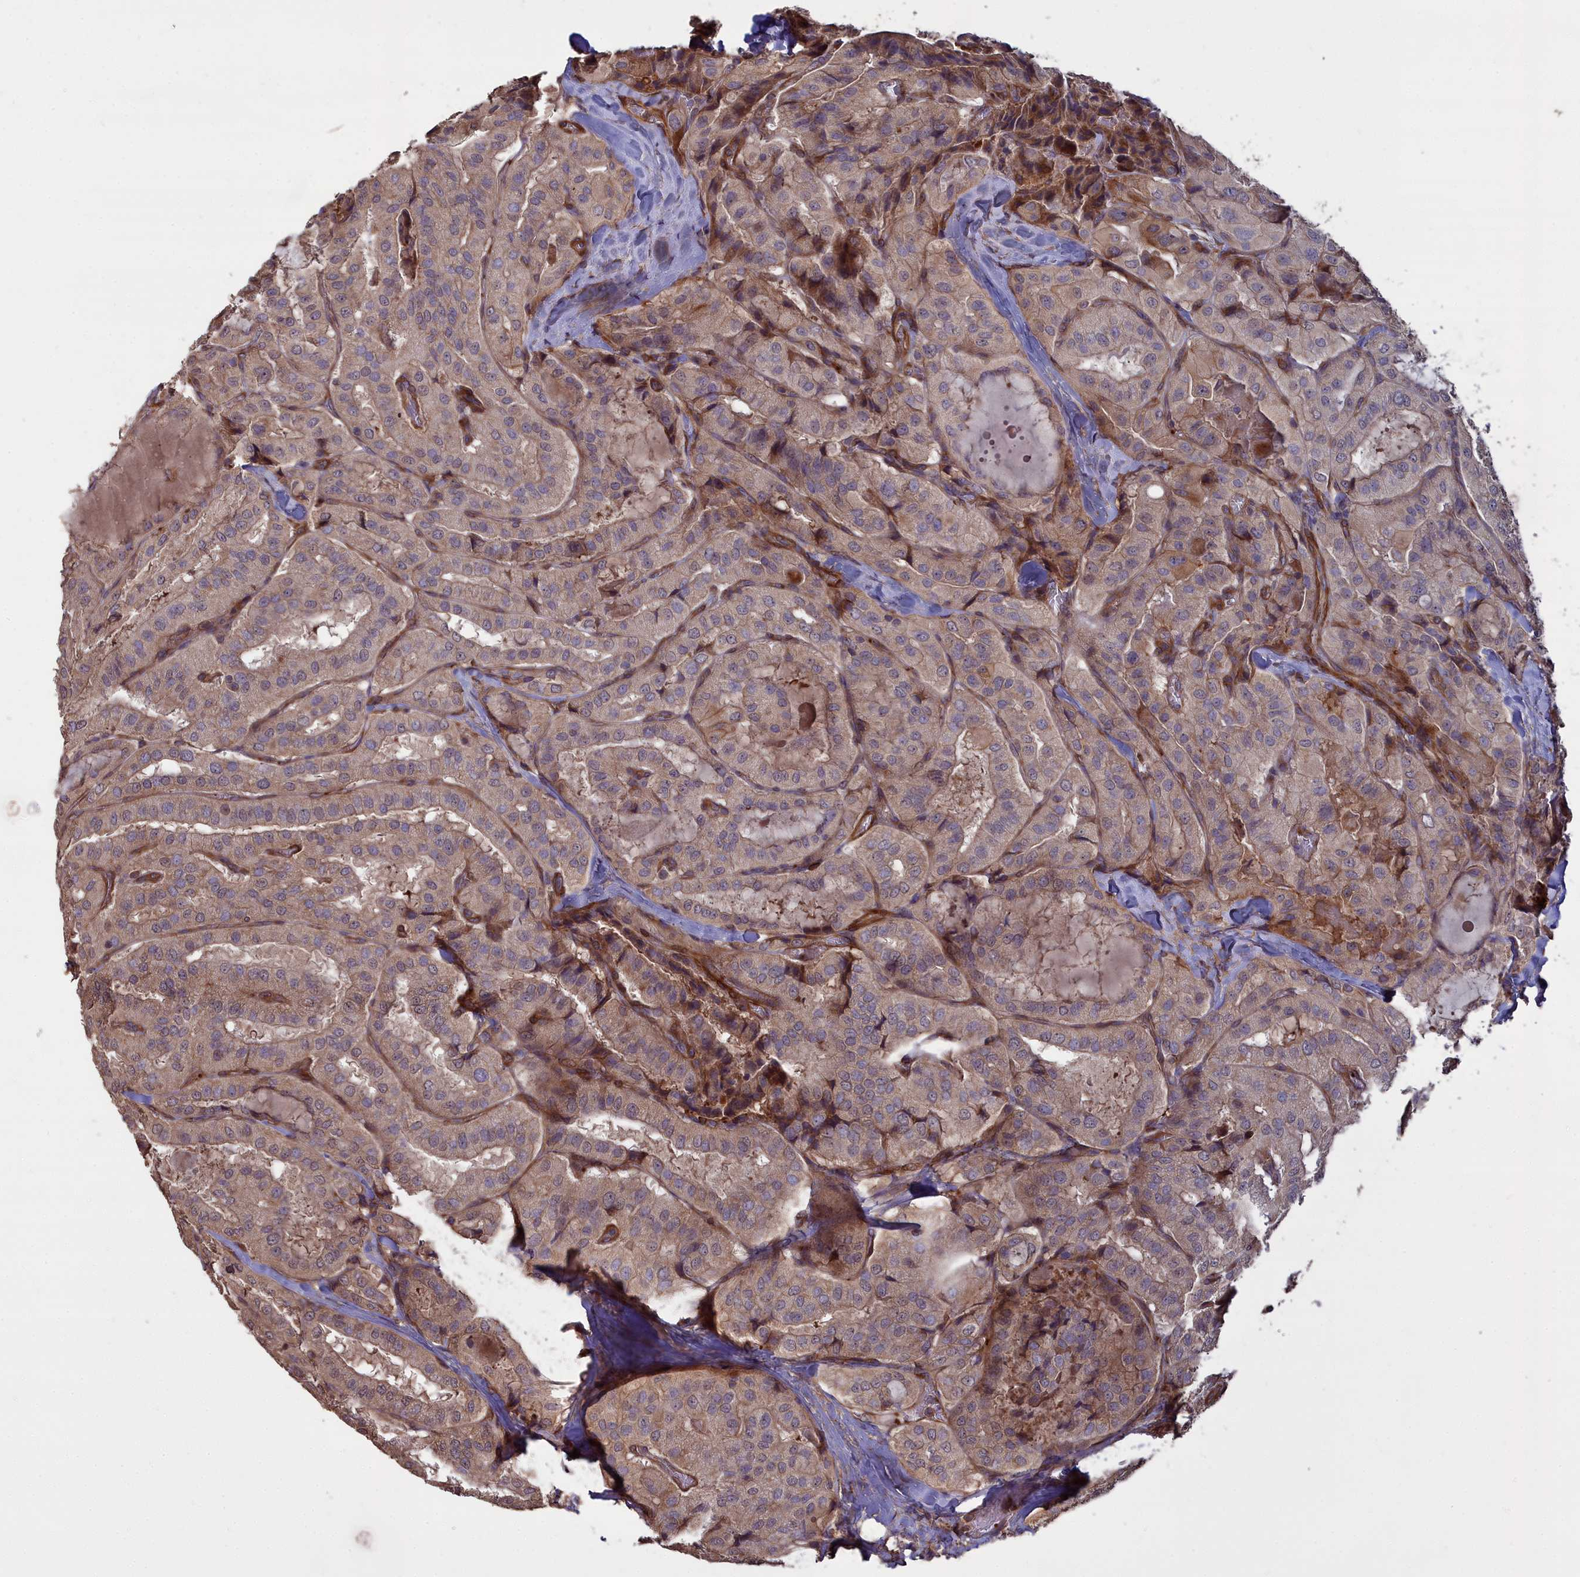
{"staining": {"intensity": "weak", "quantity": "25%-75%", "location": "cytoplasmic/membranous"}, "tissue": "thyroid cancer", "cell_type": "Tumor cells", "image_type": "cancer", "snomed": [{"axis": "morphology", "description": "Normal tissue, NOS"}, {"axis": "morphology", "description": "Papillary adenocarcinoma, NOS"}, {"axis": "topography", "description": "Thyroid gland"}], "caption": "A micrograph of human papillary adenocarcinoma (thyroid) stained for a protein exhibits weak cytoplasmic/membranous brown staining in tumor cells. Nuclei are stained in blue.", "gene": "ATP6V0A2", "patient": {"sex": "female", "age": 59}}